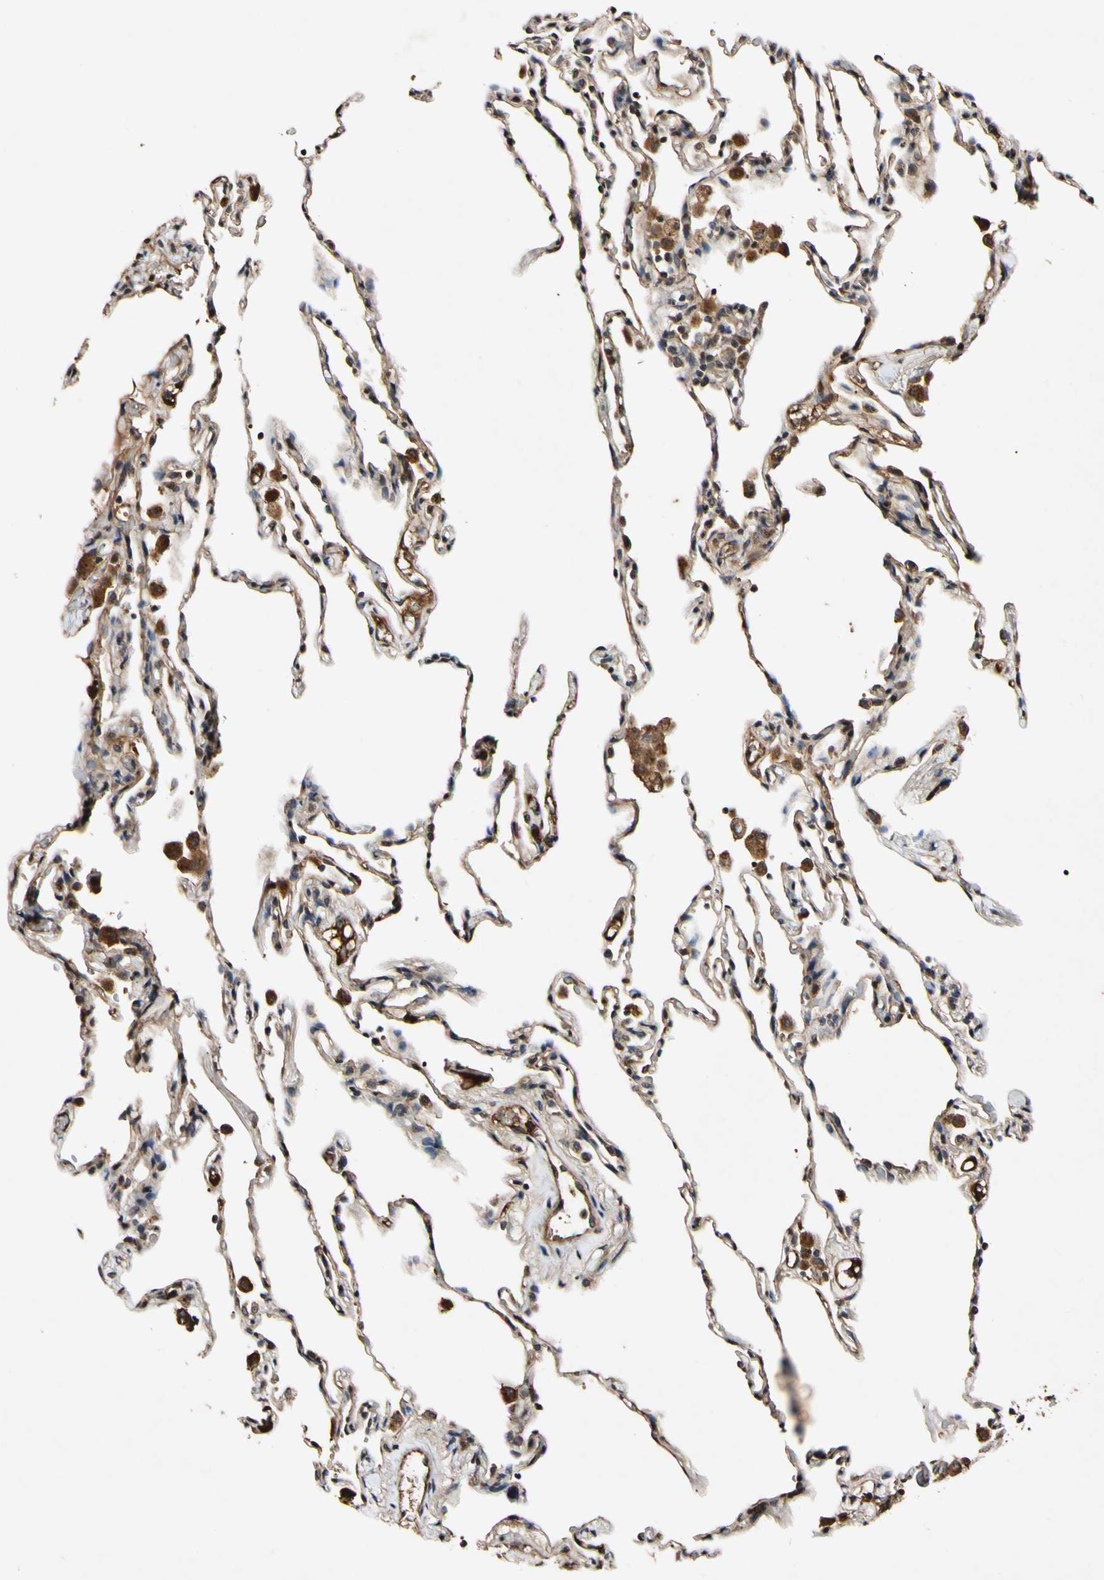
{"staining": {"intensity": "strong", "quantity": "25%-75%", "location": "cytoplasmic/membranous"}, "tissue": "lung", "cell_type": "Alveolar cells", "image_type": "normal", "snomed": [{"axis": "morphology", "description": "Normal tissue, NOS"}, {"axis": "topography", "description": "Lung"}], "caption": "There is high levels of strong cytoplasmic/membranous staining in alveolar cells of benign lung, as demonstrated by immunohistochemical staining (brown color).", "gene": "PLAT", "patient": {"sex": "male", "age": 59}}